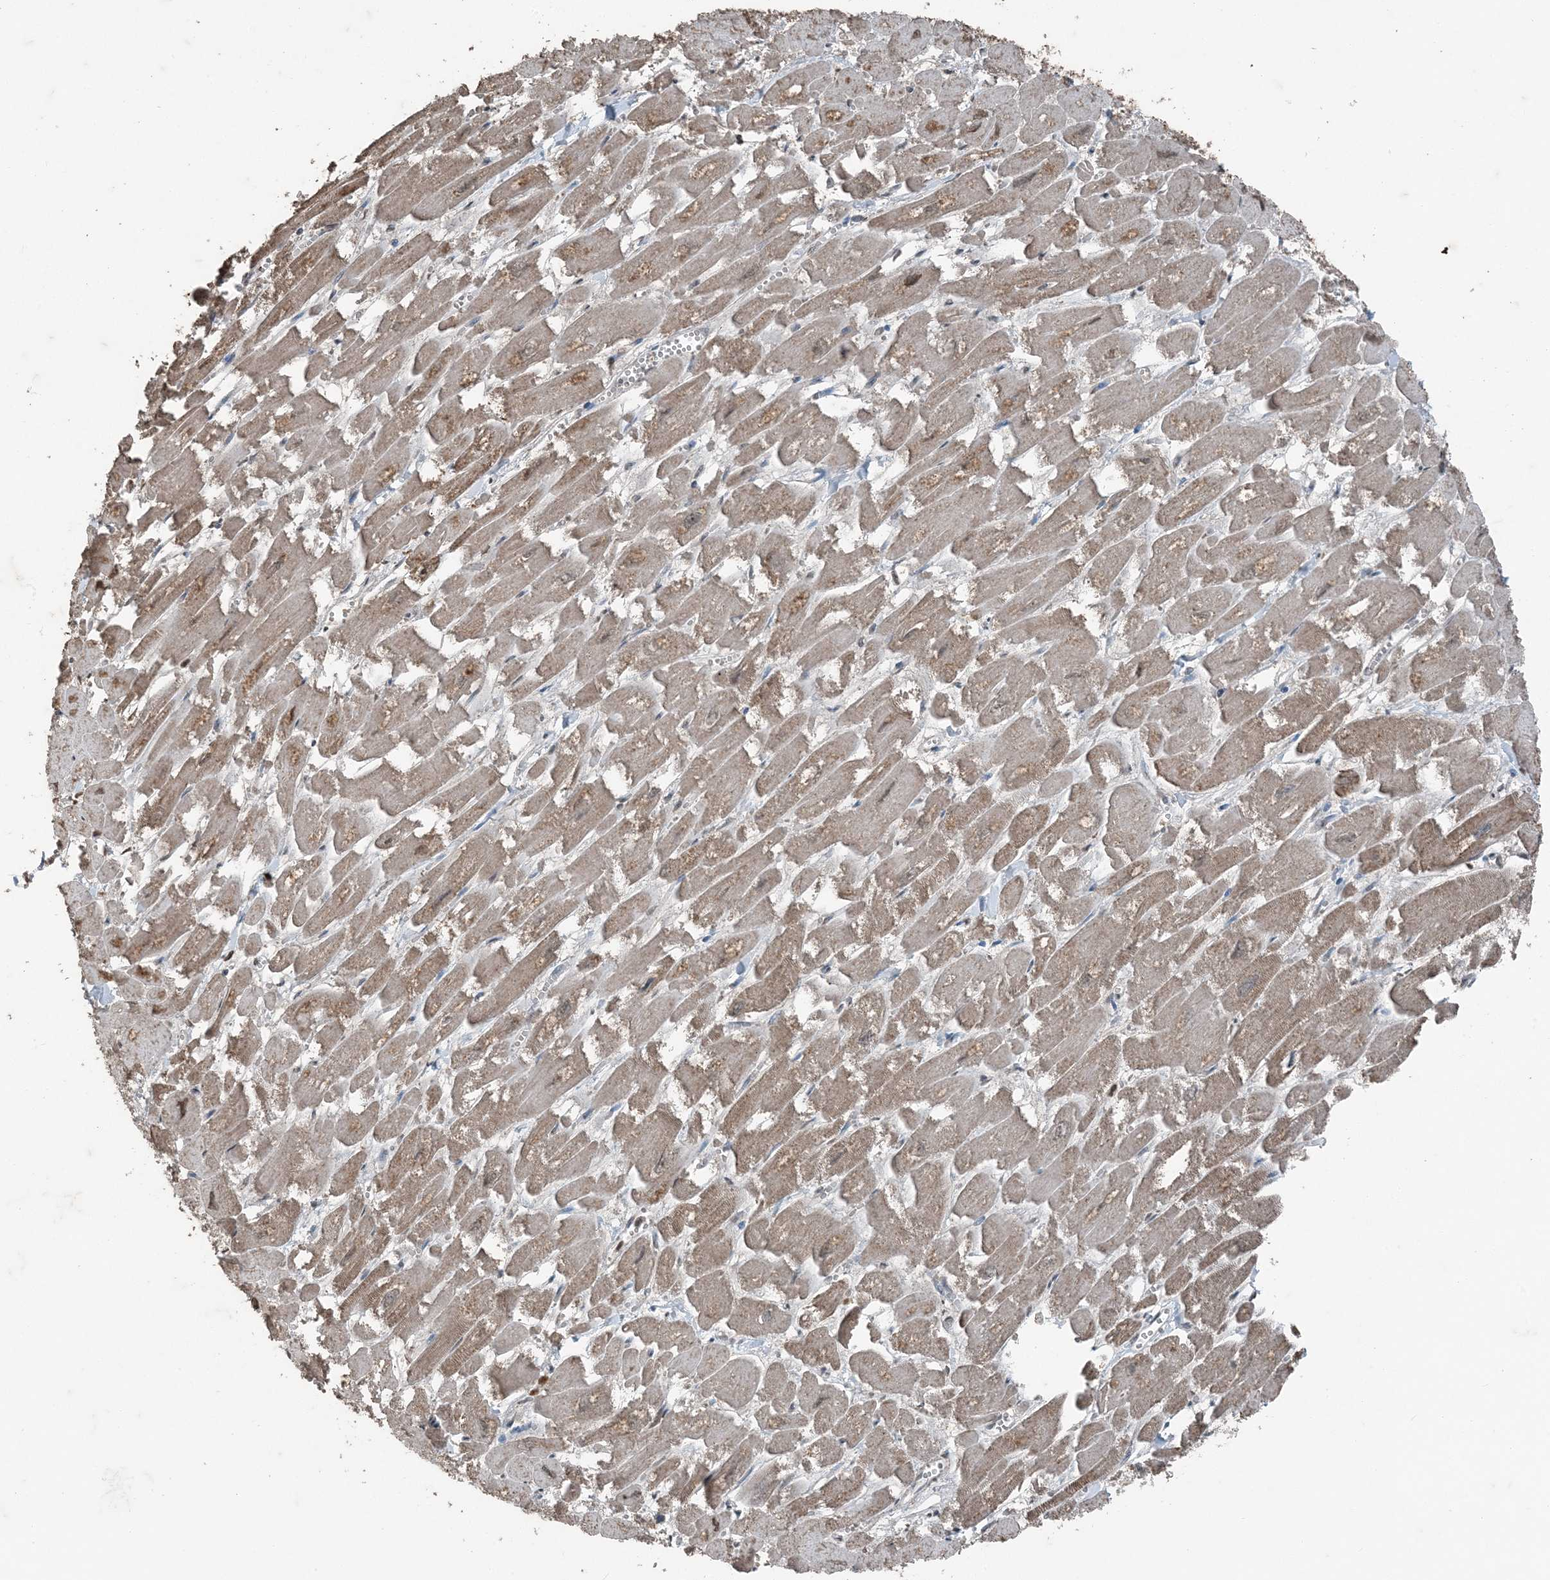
{"staining": {"intensity": "moderate", "quantity": ">75%", "location": "cytoplasmic/membranous"}, "tissue": "heart muscle", "cell_type": "Cardiomyocytes", "image_type": "normal", "snomed": [{"axis": "morphology", "description": "Normal tissue, NOS"}, {"axis": "topography", "description": "Heart"}], "caption": "Immunohistochemistry (IHC) histopathology image of normal heart muscle: heart muscle stained using IHC demonstrates medium levels of moderate protein expression localized specifically in the cytoplasmic/membranous of cardiomyocytes, appearing as a cytoplasmic/membranous brown color.", "gene": "GNL1", "patient": {"sex": "male", "age": 54}}